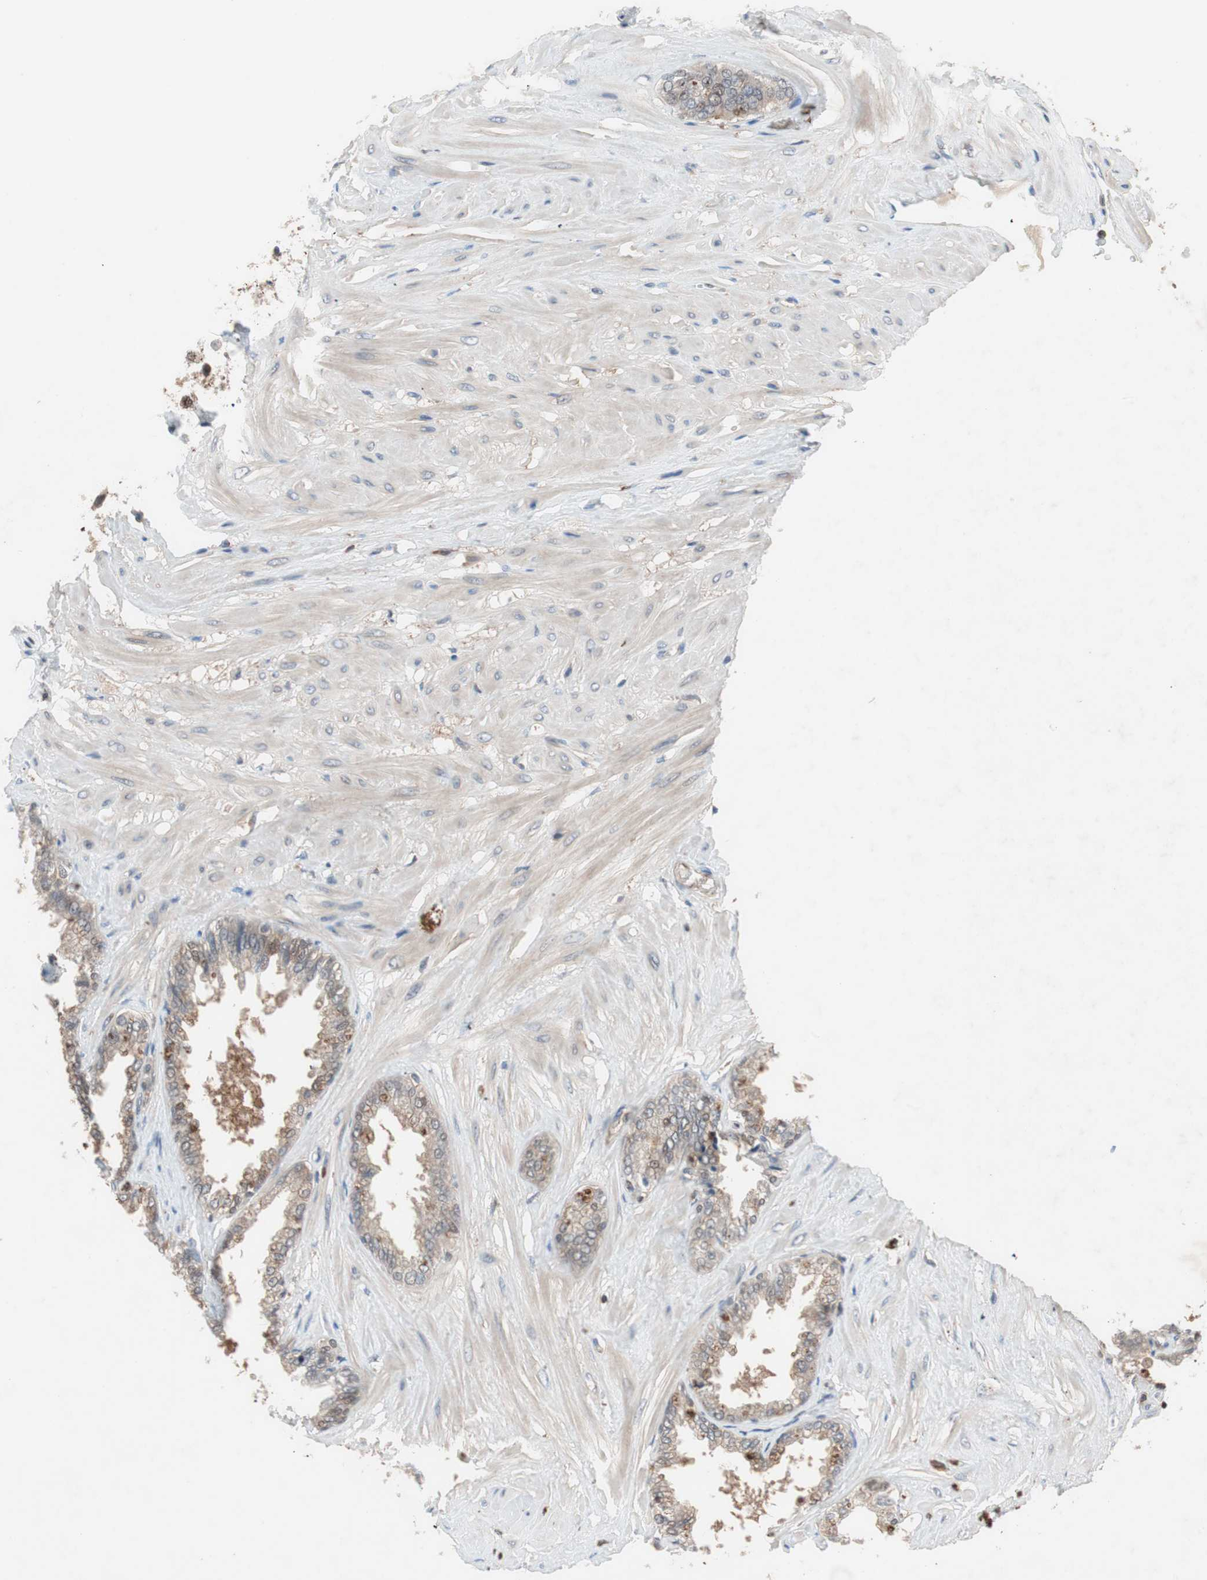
{"staining": {"intensity": "moderate", "quantity": ">75%", "location": "cytoplasmic/membranous"}, "tissue": "seminal vesicle", "cell_type": "Glandular cells", "image_type": "normal", "snomed": [{"axis": "morphology", "description": "Normal tissue, NOS"}, {"axis": "topography", "description": "Seminal veicle"}], "caption": "A micrograph showing moderate cytoplasmic/membranous positivity in about >75% of glandular cells in benign seminal vesicle, as visualized by brown immunohistochemical staining.", "gene": "GALT", "patient": {"sex": "male", "age": 46}}